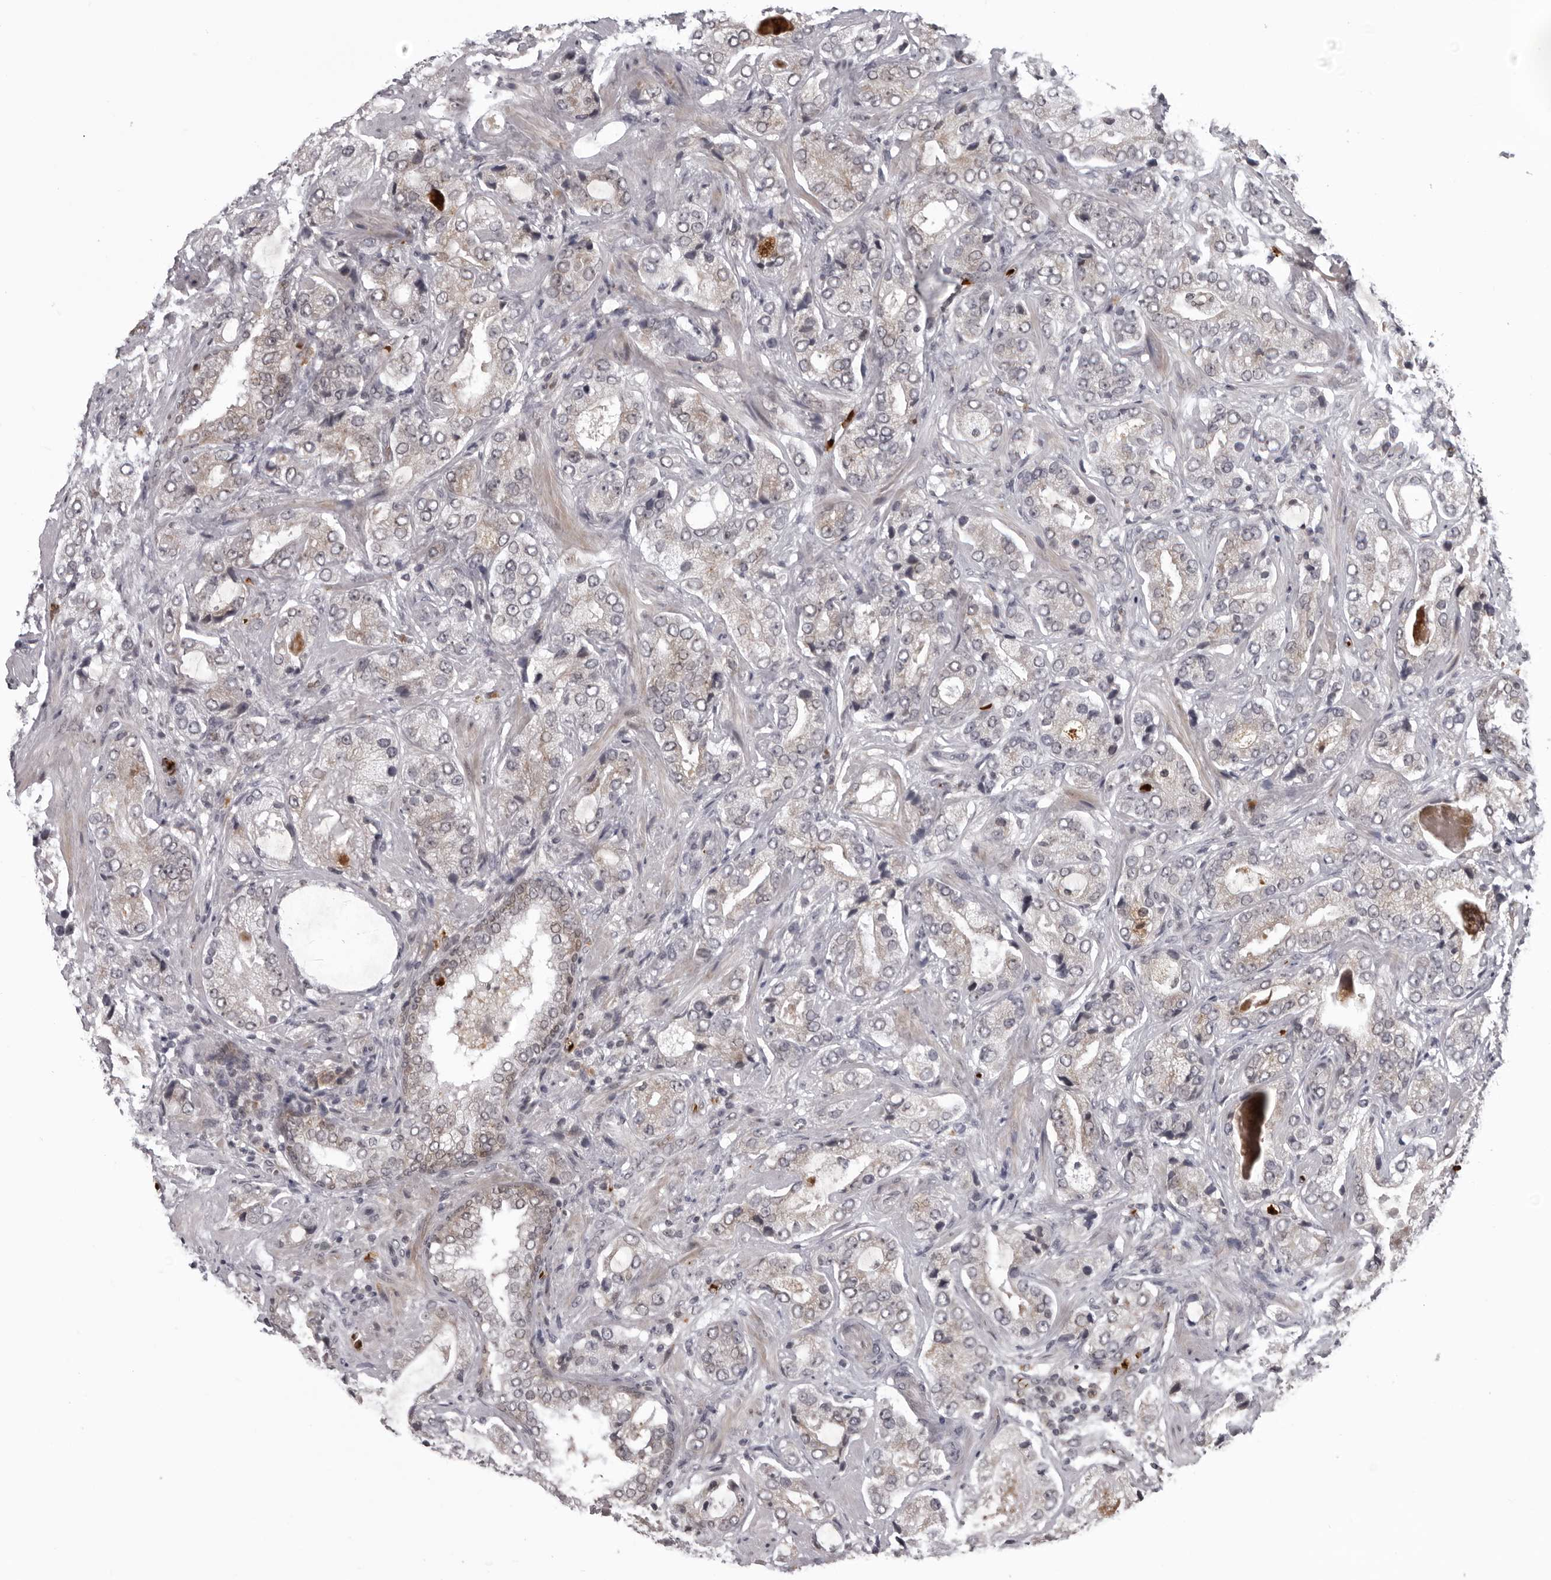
{"staining": {"intensity": "negative", "quantity": "none", "location": "none"}, "tissue": "prostate cancer", "cell_type": "Tumor cells", "image_type": "cancer", "snomed": [{"axis": "morphology", "description": "Normal tissue, NOS"}, {"axis": "morphology", "description": "Adenocarcinoma, High grade"}, {"axis": "topography", "description": "Prostate"}, {"axis": "topography", "description": "Peripheral nerve tissue"}], "caption": "Protein analysis of prostate cancer displays no significant staining in tumor cells.", "gene": "THOP1", "patient": {"sex": "male", "age": 59}}